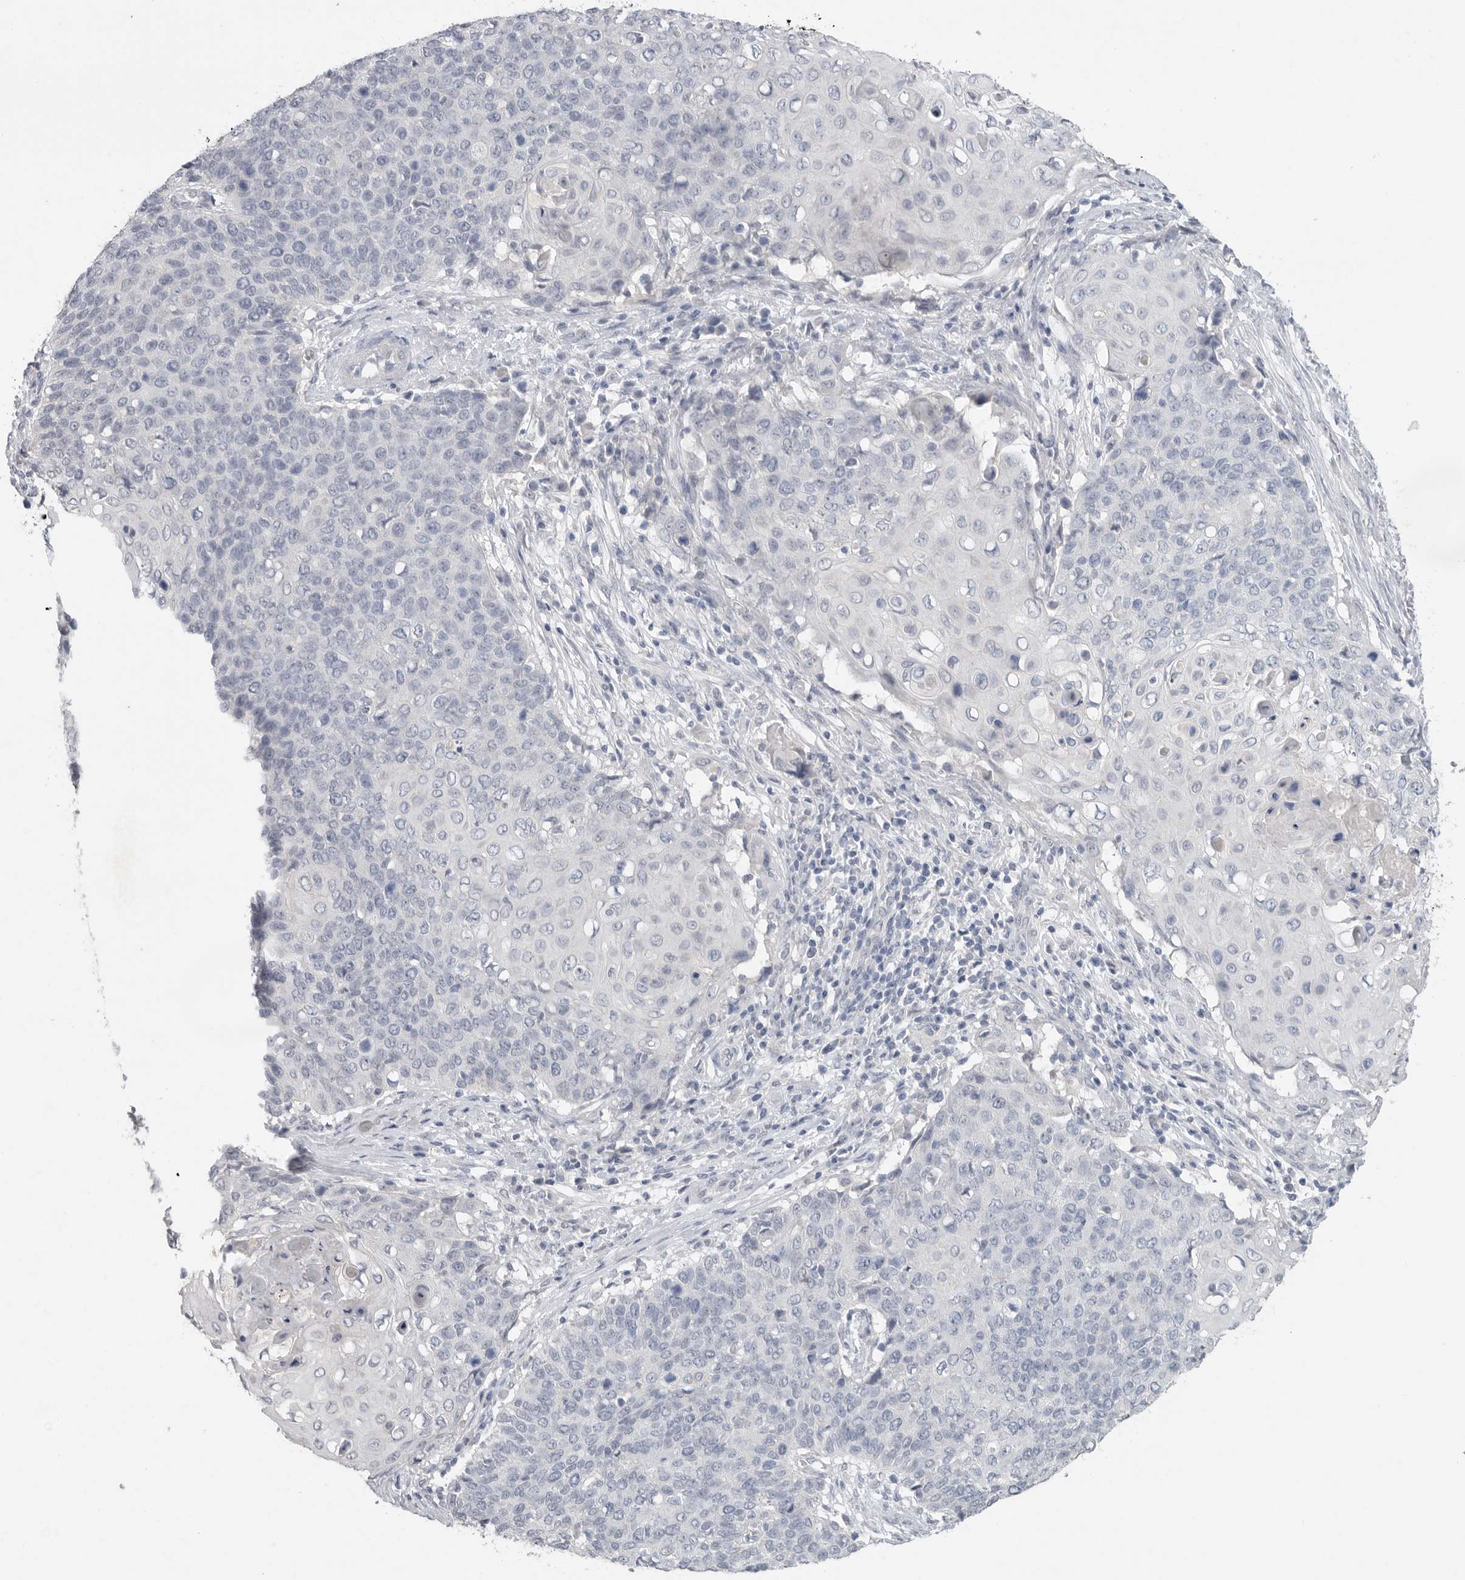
{"staining": {"intensity": "negative", "quantity": "none", "location": "none"}, "tissue": "cervical cancer", "cell_type": "Tumor cells", "image_type": "cancer", "snomed": [{"axis": "morphology", "description": "Squamous cell carcinoma, NOS"}, {"axis": "topography", "description": "Cervix"}], "caption": "Immunohistochemistry (IHC) image of neoplastic tissue: human squamous cell carcinoma (cervical) stained with DAB (3,3'-diaminobenzidine) demonstrates no significant protein staining in tumor cells. (DAB immunohistochemistry (IHC) visualized using brightfield microscopy, high magnification).", "gene": "REG4", "patient": {"sex": "female", "age": 39}}